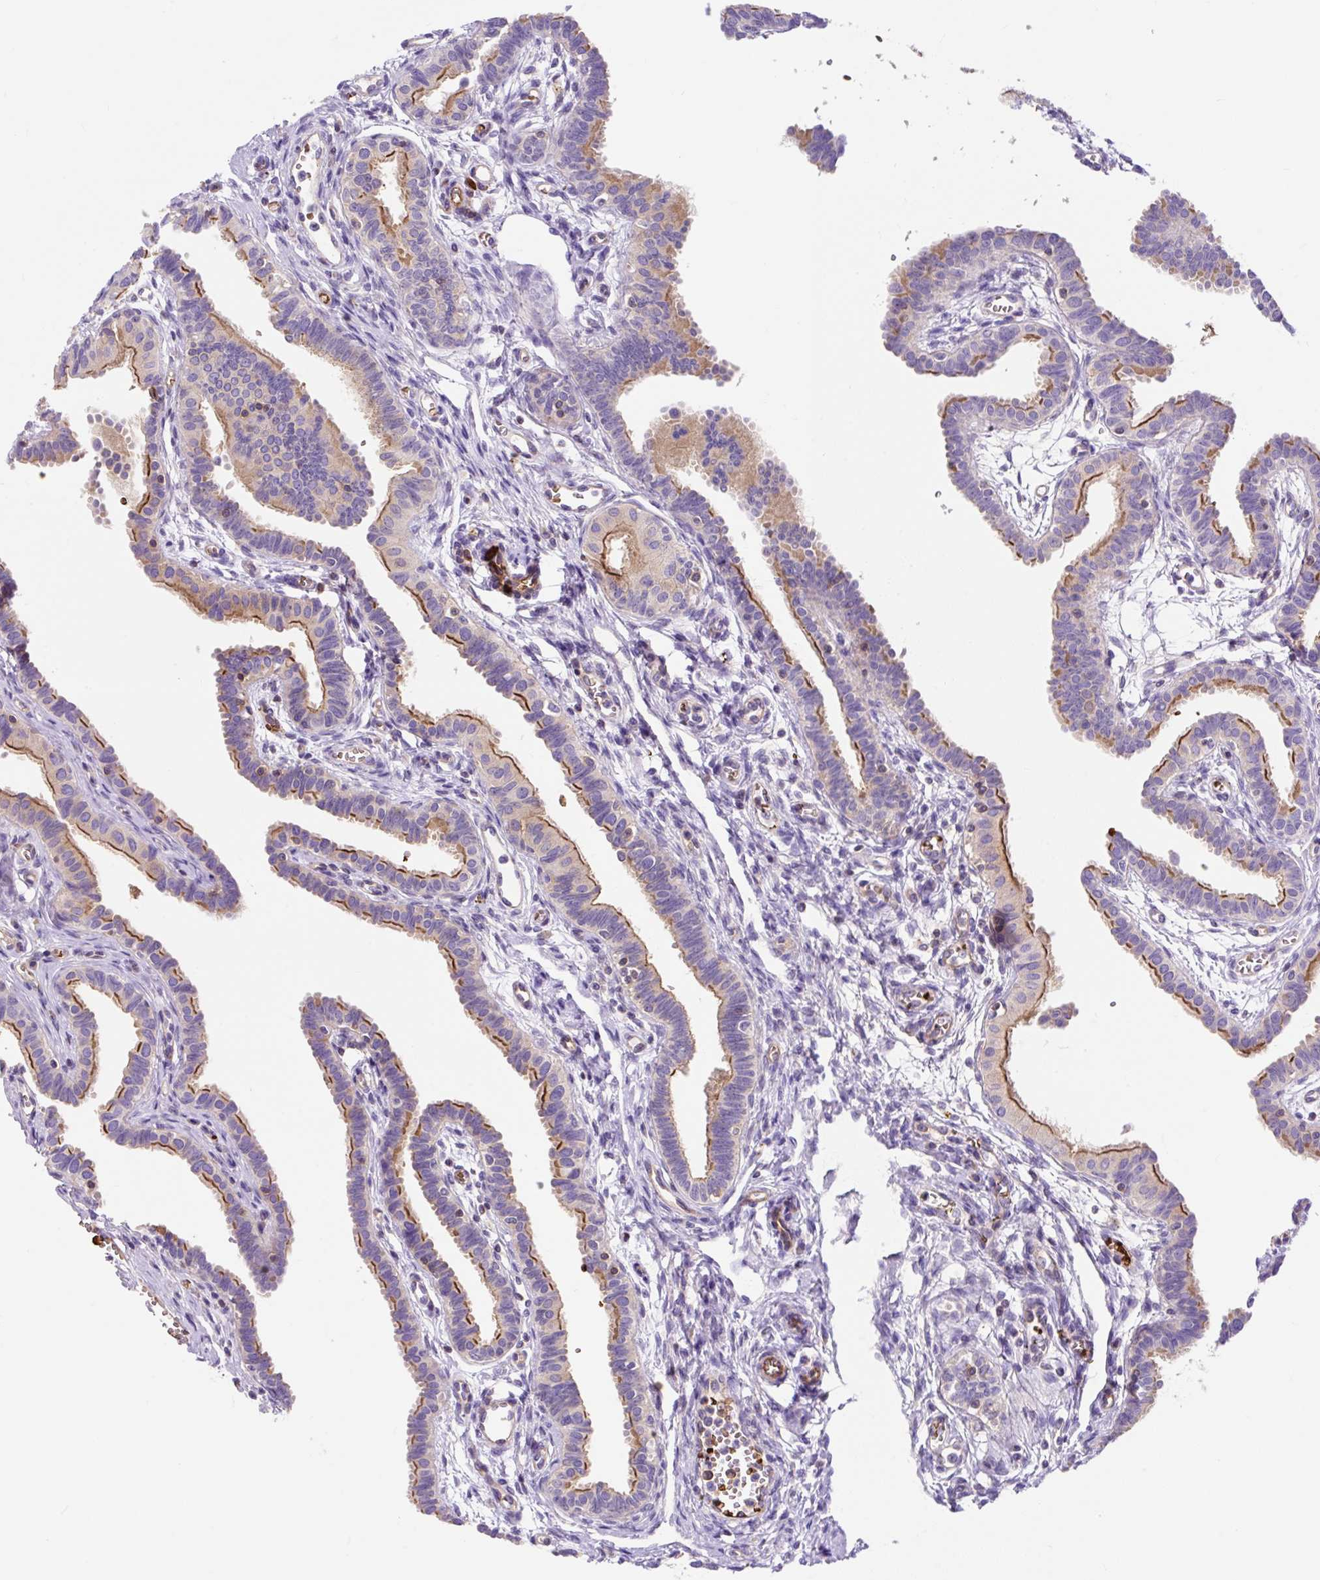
{"staining": {"intensity": "moderate", "quantity": ">75%", "location": "cytoplasmic/membranous"}, "tissue": "ovary", "cell_type": "Follicle cells", "image_type": "normal", "snomed": [{"axis": "morphology", "description": "Normal tissue, NOS"}, {"axis": "topography", "description": "Ovary"}], "caption": "IHC histopathology image of normal ovary: human ovary stained using IHC exhibits medium levels of moderate protein expression localized specifically in the cytoplasmic/membranous of follicle cells, appearing as a cytoplasmic/membranous brown color.", "gene": "HIP1R", "patient": {"sex": "female", "age": 67}}